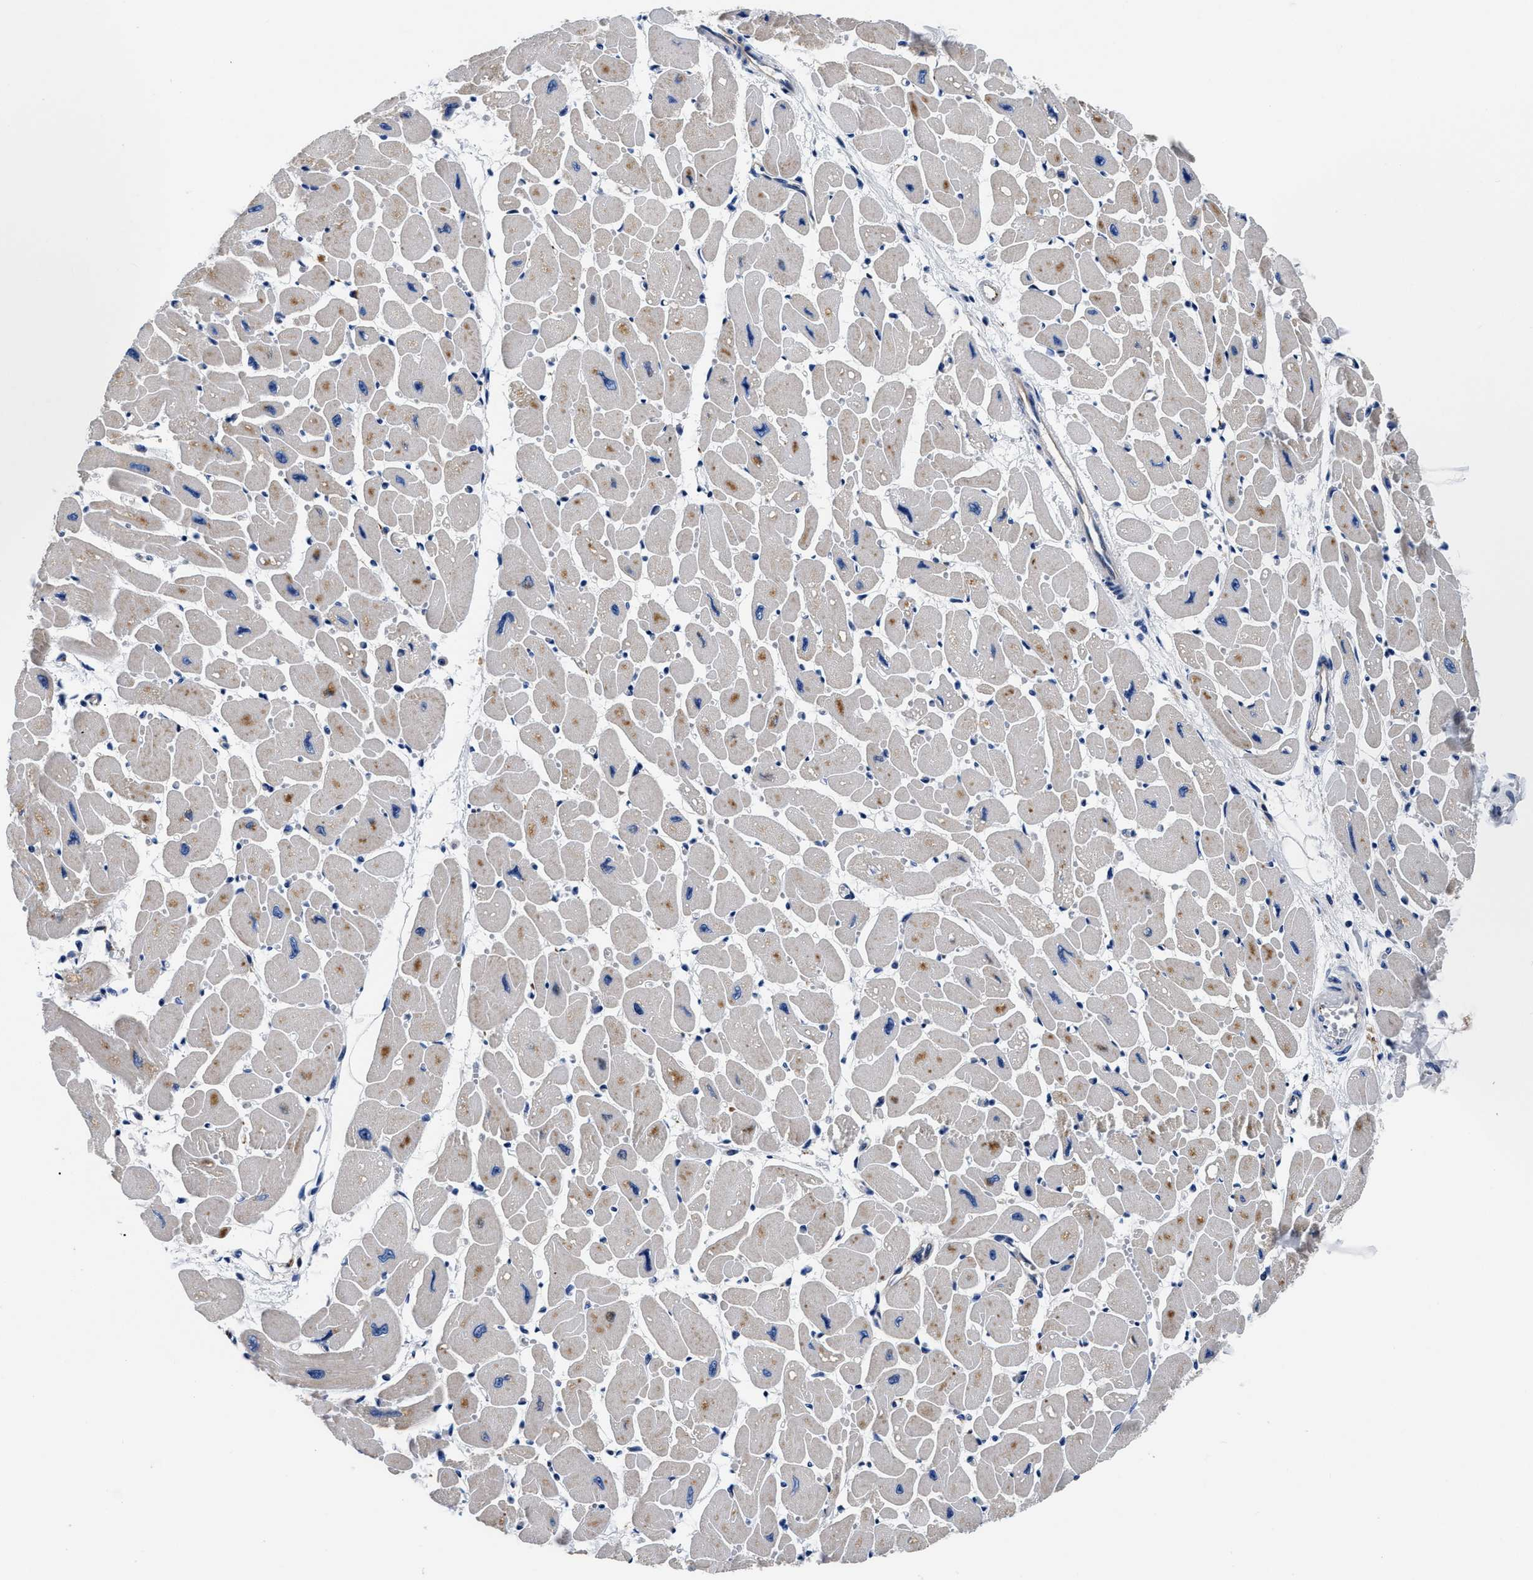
{"staining": {"intensity": "weak", "quantity": "25%-75%", "location": "cytoplasmic/membranous"}, "tissue": "heart muscle", "cell_type": "Cardiomyocytes", "image_type": "normal", "snomed": [{"axis": "morphology", "description": "Normal tissue, NOS"}, {"axis": "topography", "description": "Heart"}], "caption": "Human heart muscle stained with a brown dye displays weak cytoplasmic/membranous positive expression in about 25%-75% of cardiomyocytes.", "gene": "SLC35F1", "patient": {"sex": "female", "age": 54}}